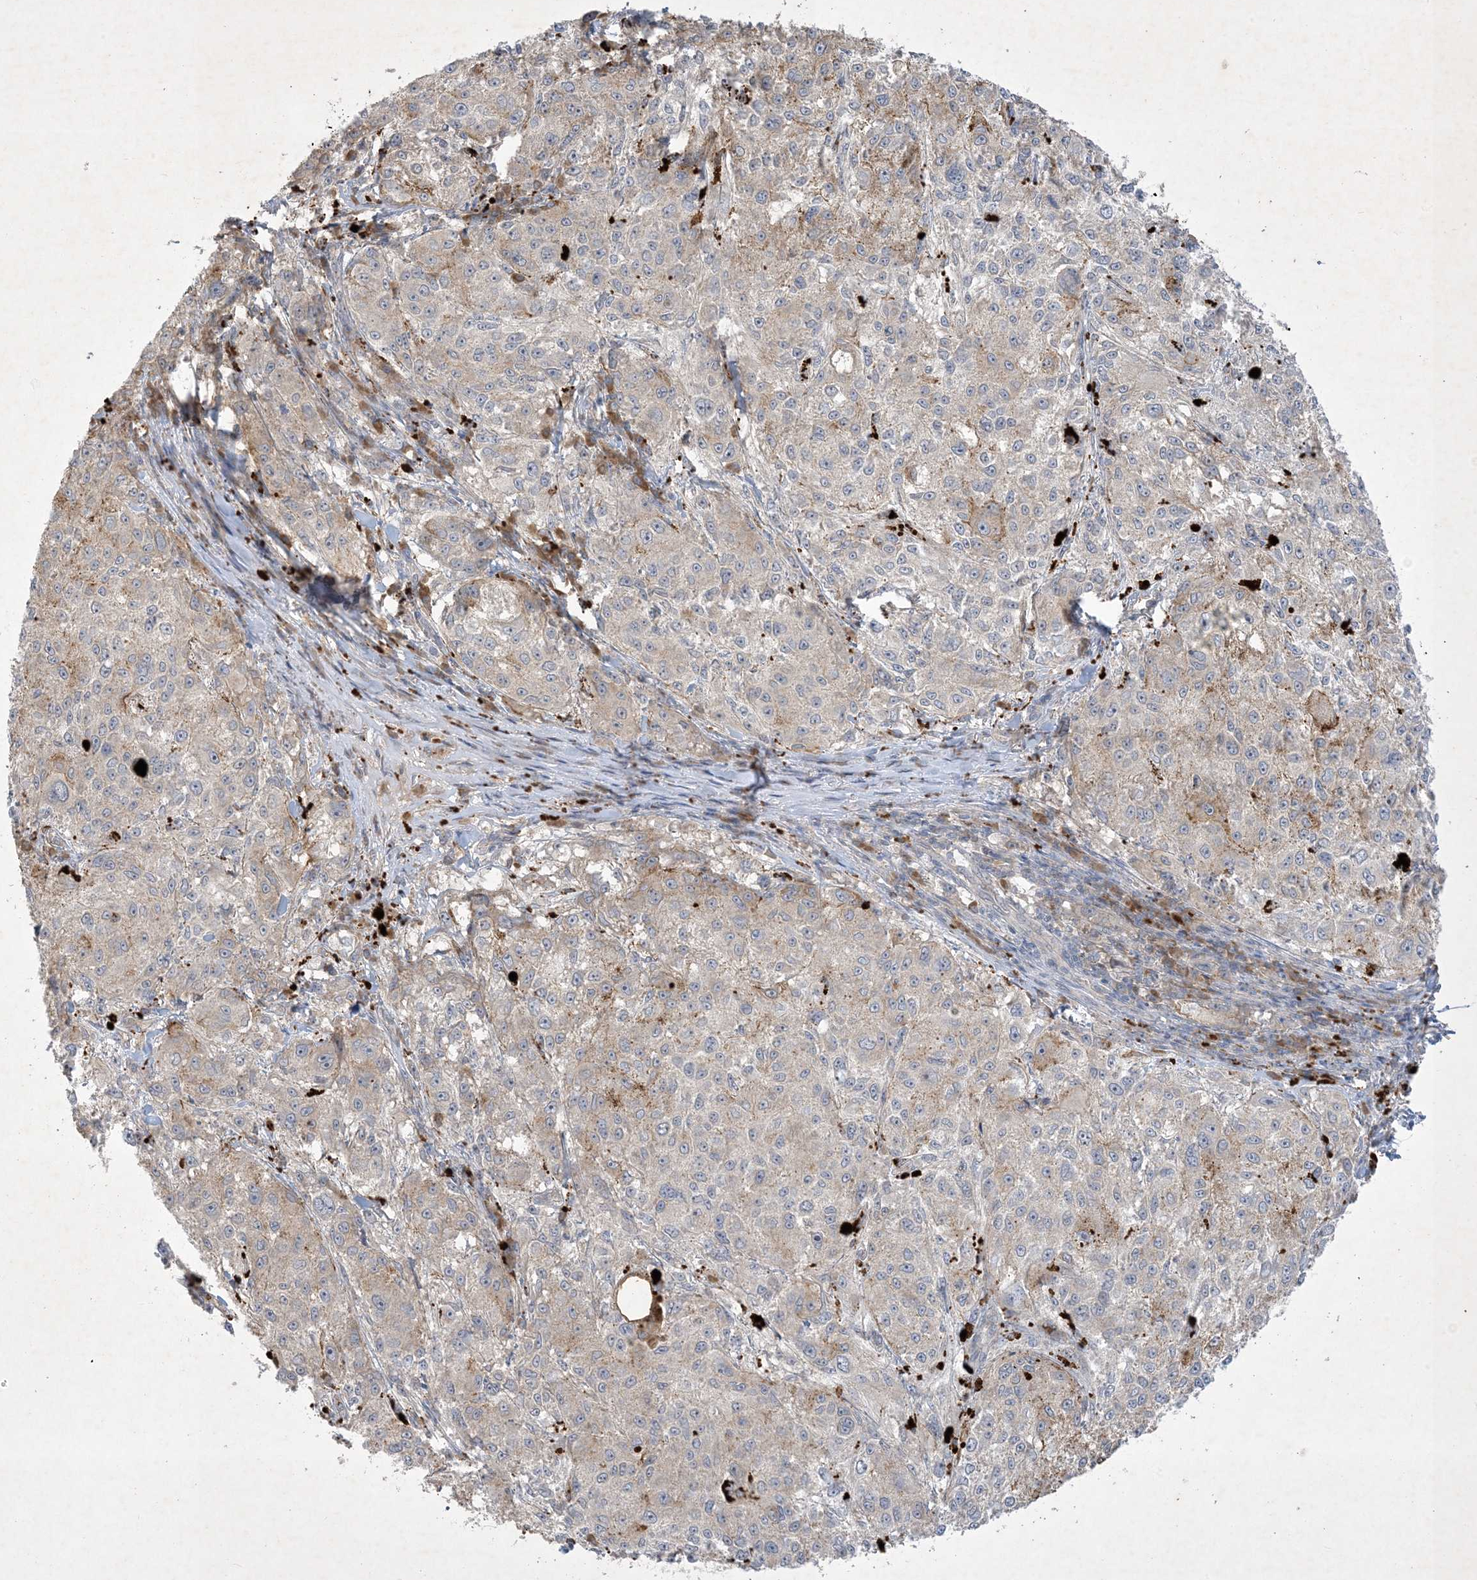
{"staining": {"intensity": "weak", "quantity": "<25%", "location": "cytoplasmic/membranous"}, "tissue": "melanoma", "cell_type": "Tumor cells", "image_type": "cancer", "snomed": [{"axis": "morphology", "description": "Necrosis, NOS"}, {"axis": "morphology", "description": "Malignant melanoma, NOS"}, {"axis": "topography", "description": "Skin"}], "caption": "Immunohistochemistry (IHC) of human malignant melanoma shows no staining in tumor cells.", "gene": "MRPS18A", "patient": {"sex": "female", "age": 87}}